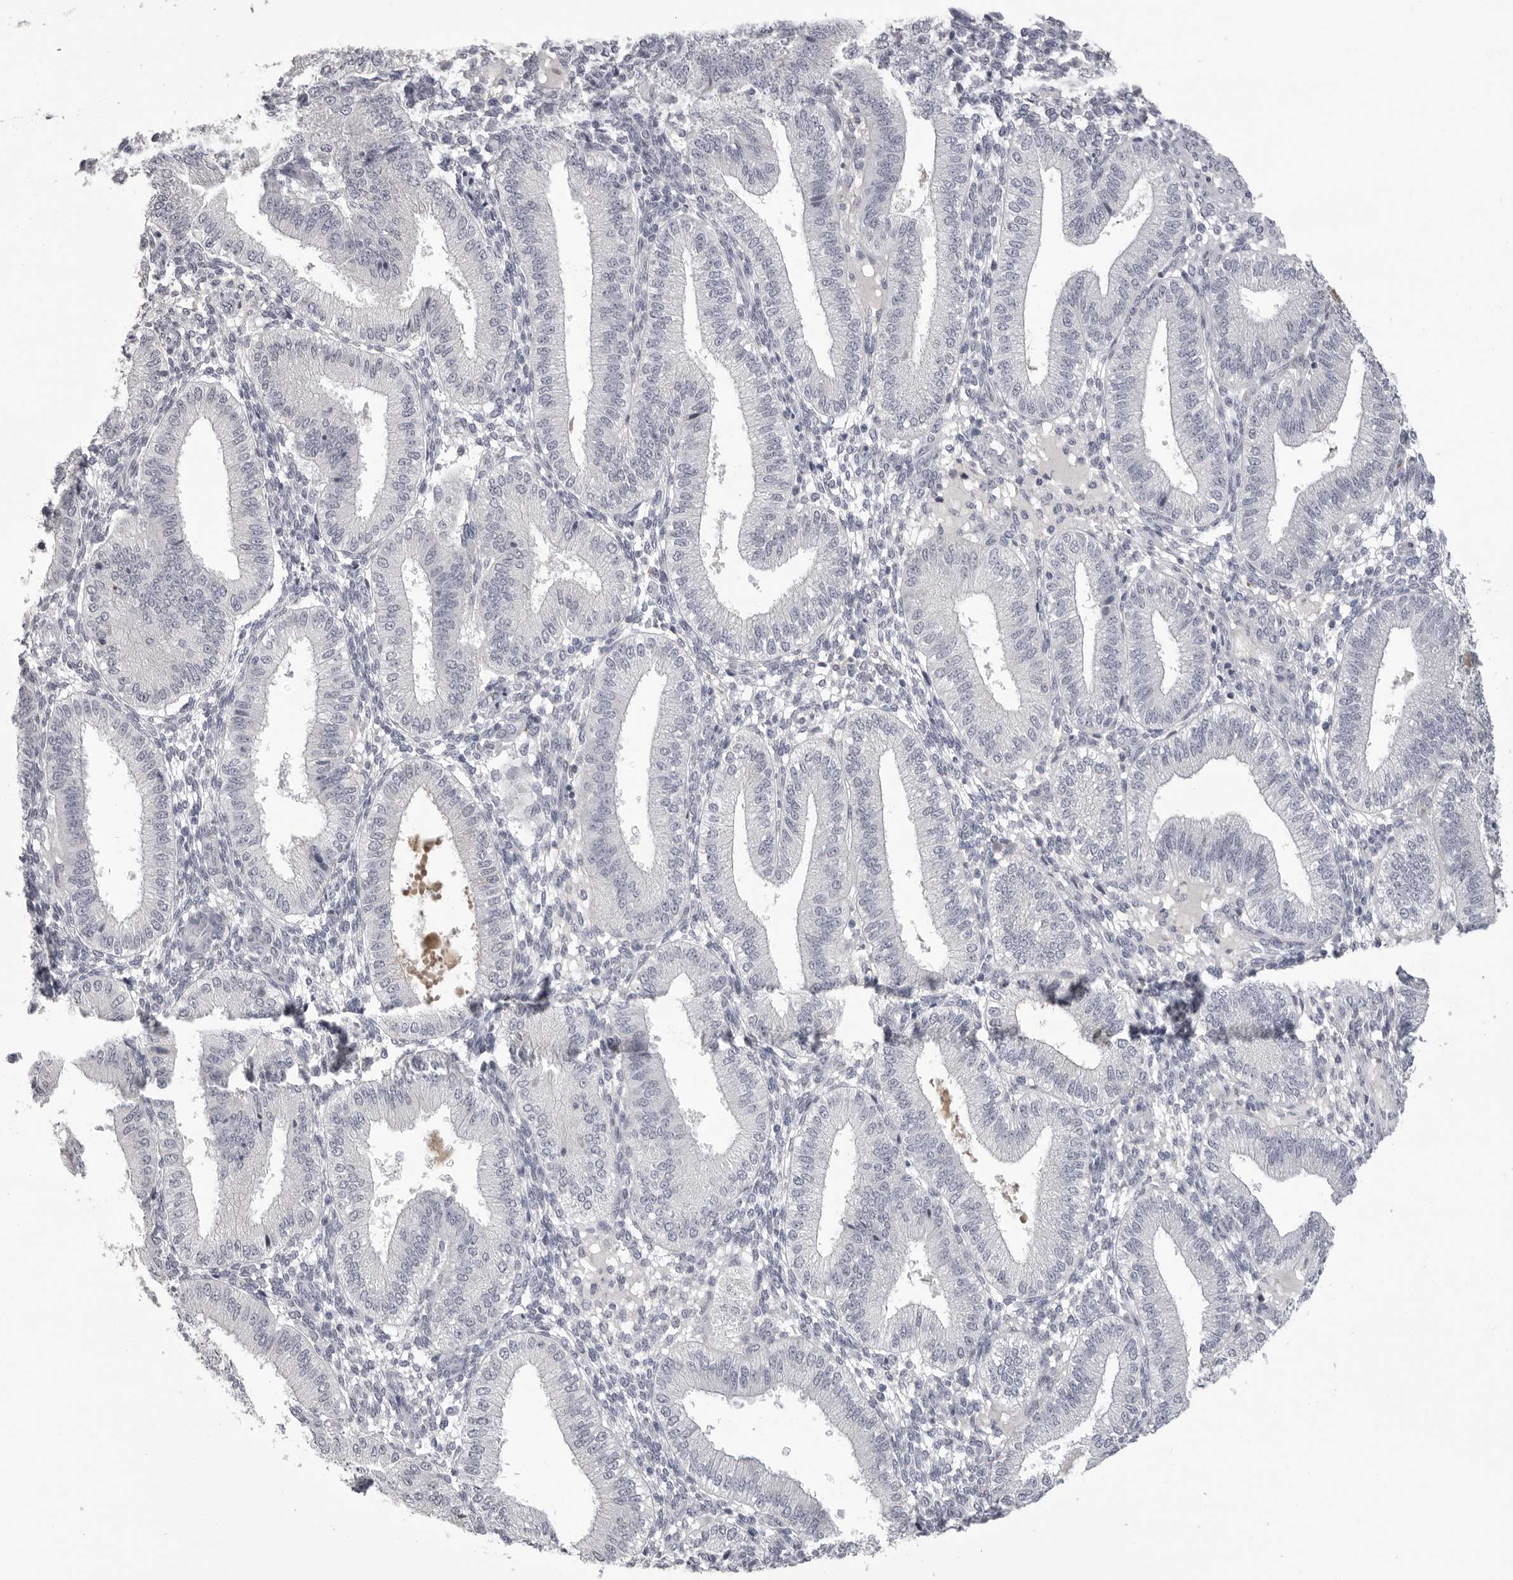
{"staining": {"intensity": "negative", "quantity": "none", "location": "none"}, "tissue": "endometrium", "cell_type": "Cells in endometrial stroma", "image_type": "normal", "snomed": [{"axis": "morphology", "description": "Normal tissue, NOS"}, {"axis": "topography", "description": "Endometrium"}], "caption": "The image shows no staining of cells in endometrial stroma in benign endometrium.", "gene": "TIMP1", "patient": {"sex": "female", "age": 39}}